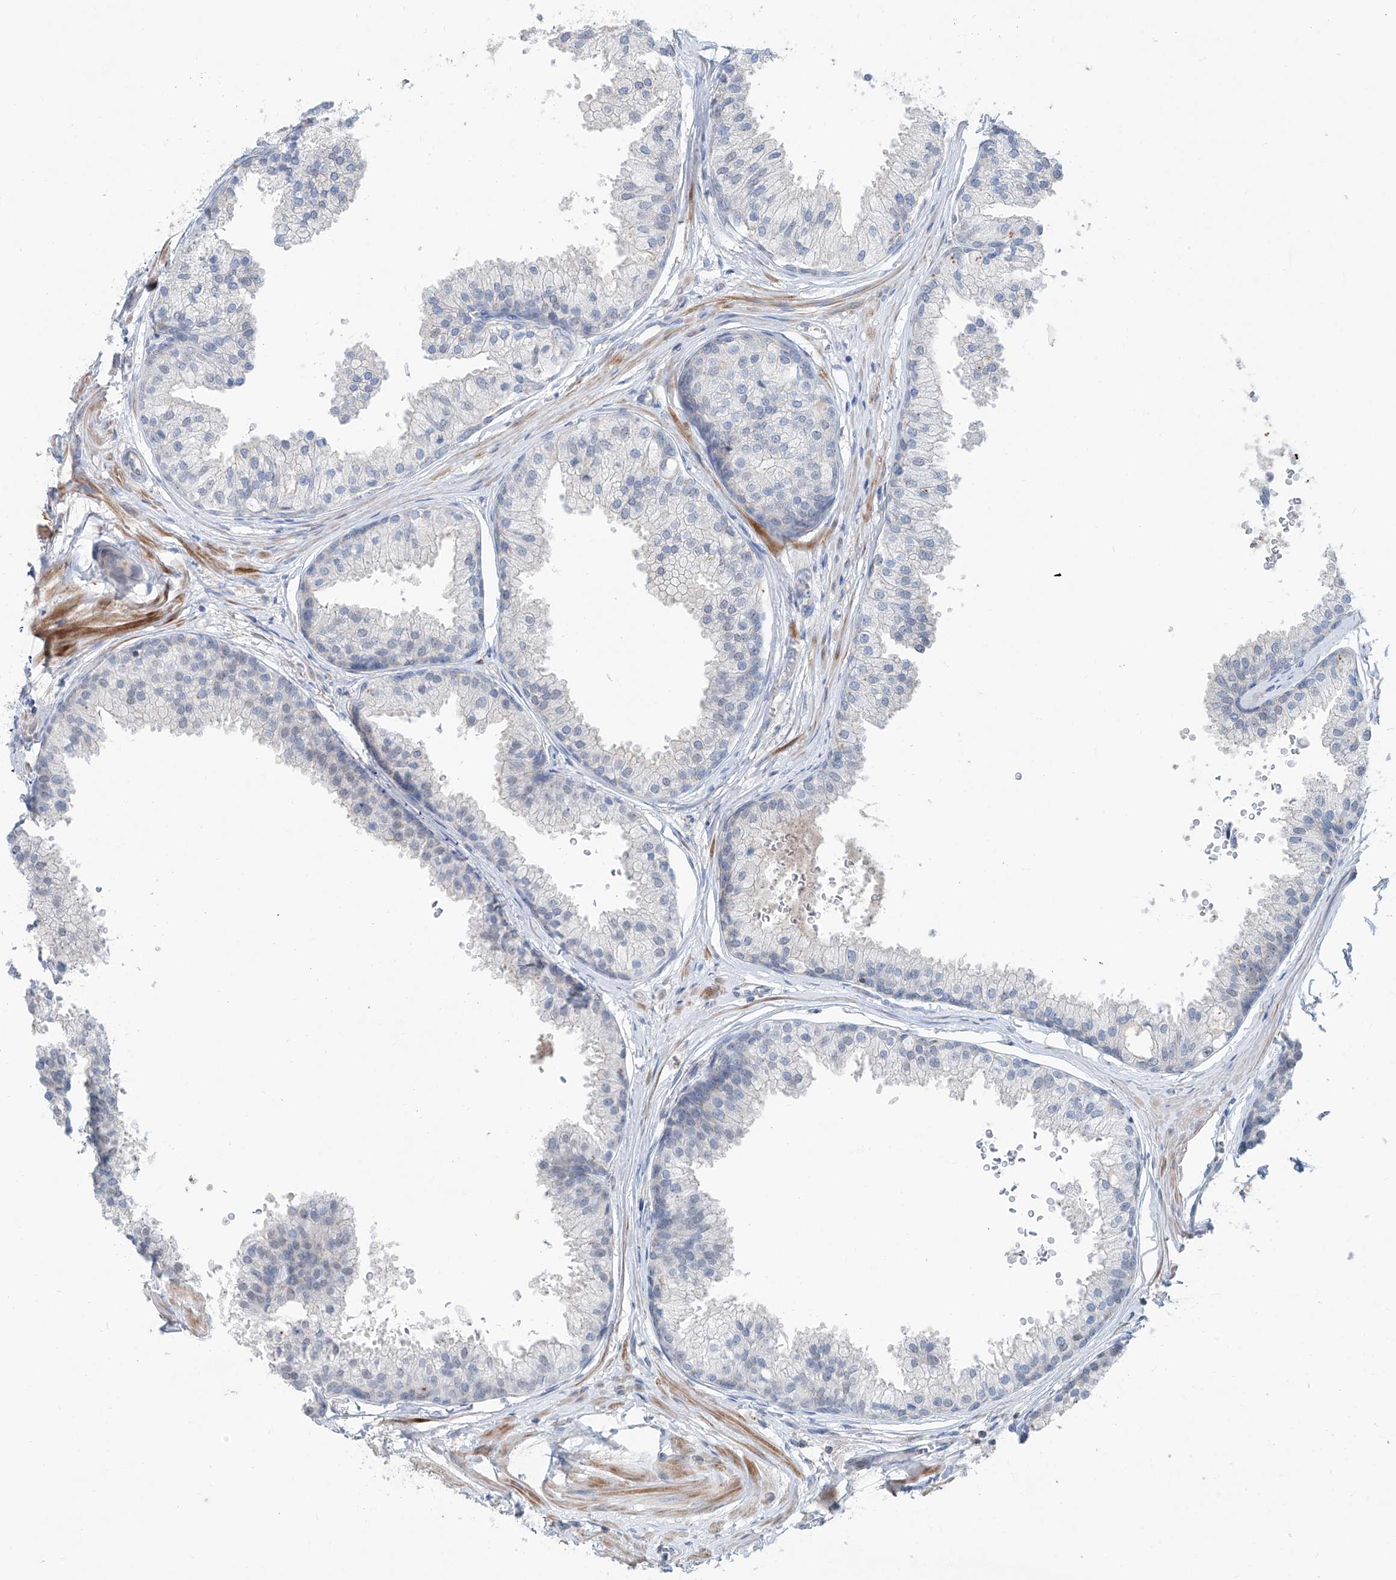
{"staining": {"intensity": "negative", "quantity": "none", "location": "none"}, "tissue": "prostate", "cell_type": "Glandular cells", "image_type": "normal", "snomed": [{"axis": "morphology", "description": "Normal tissue, NOS"}, {"axis": "topography", "description": "Prostate"}], "caption": "This is an immunohistochemistry (IHC) micrograph of normal human prostate. There is no positivity in glandular cells.", "gene": "ANKRD34A", "patient": {"sex": "male", "age": 48}}